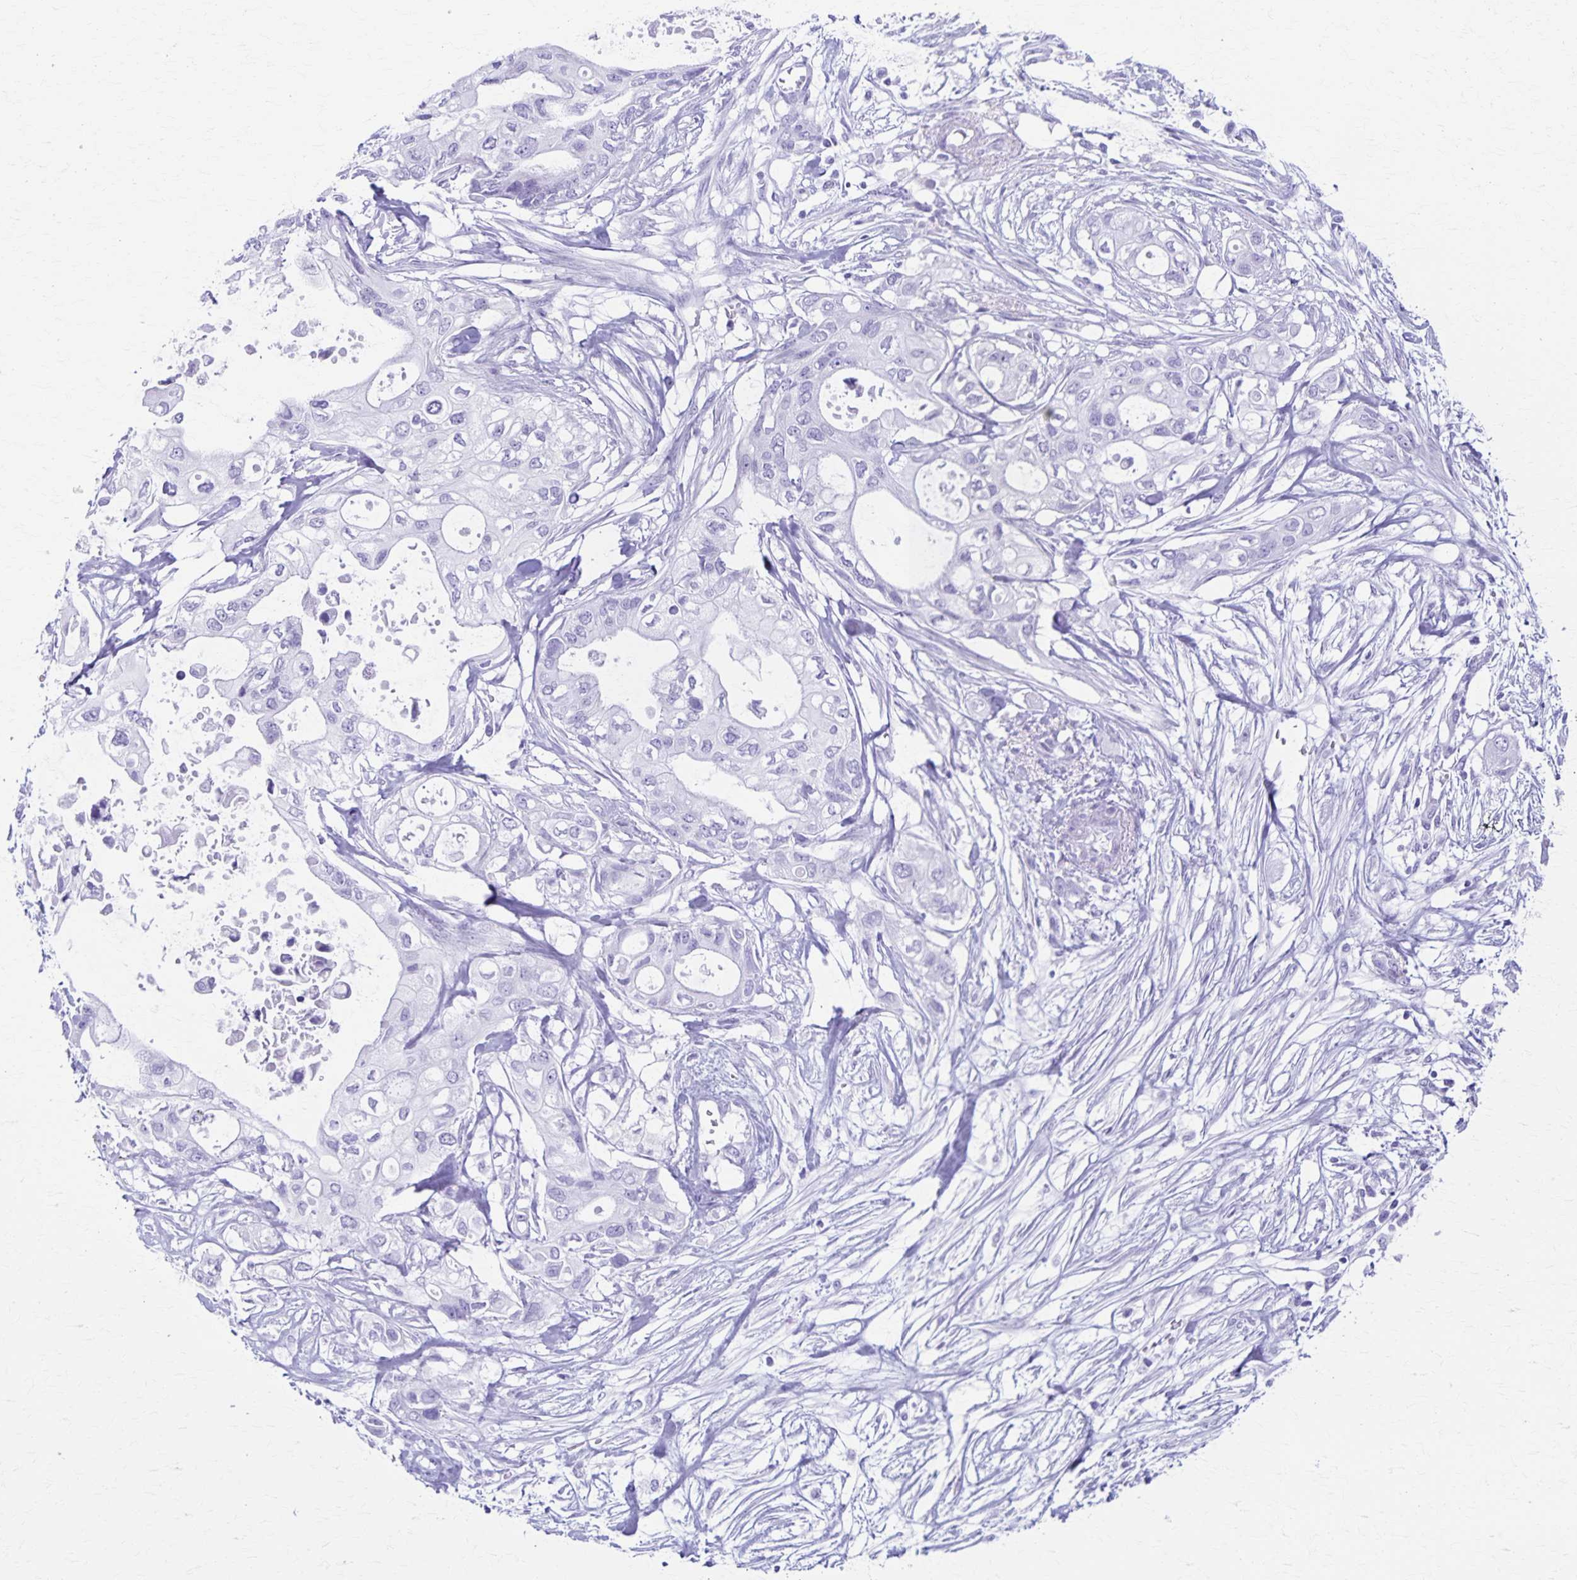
{"staining": {"intensity": "negative", "quantity": "none", "location": "none"}, "tissue": "pancreatic cancer", "cell_type": "Tumor cells", "image_type": "cancer", "snomed": [{"axis": "morphology", "description": "Adenocarcinoma, NOS"}, {"axis": "topography", "description": "Pancreas"}], "caption": "Photomicrograph shows no significant protein expression in tumor cells of adenocarcinoma (pancreatic).", "gene": "DEFA5", "patient": {"sex": "female", "age": 63}}